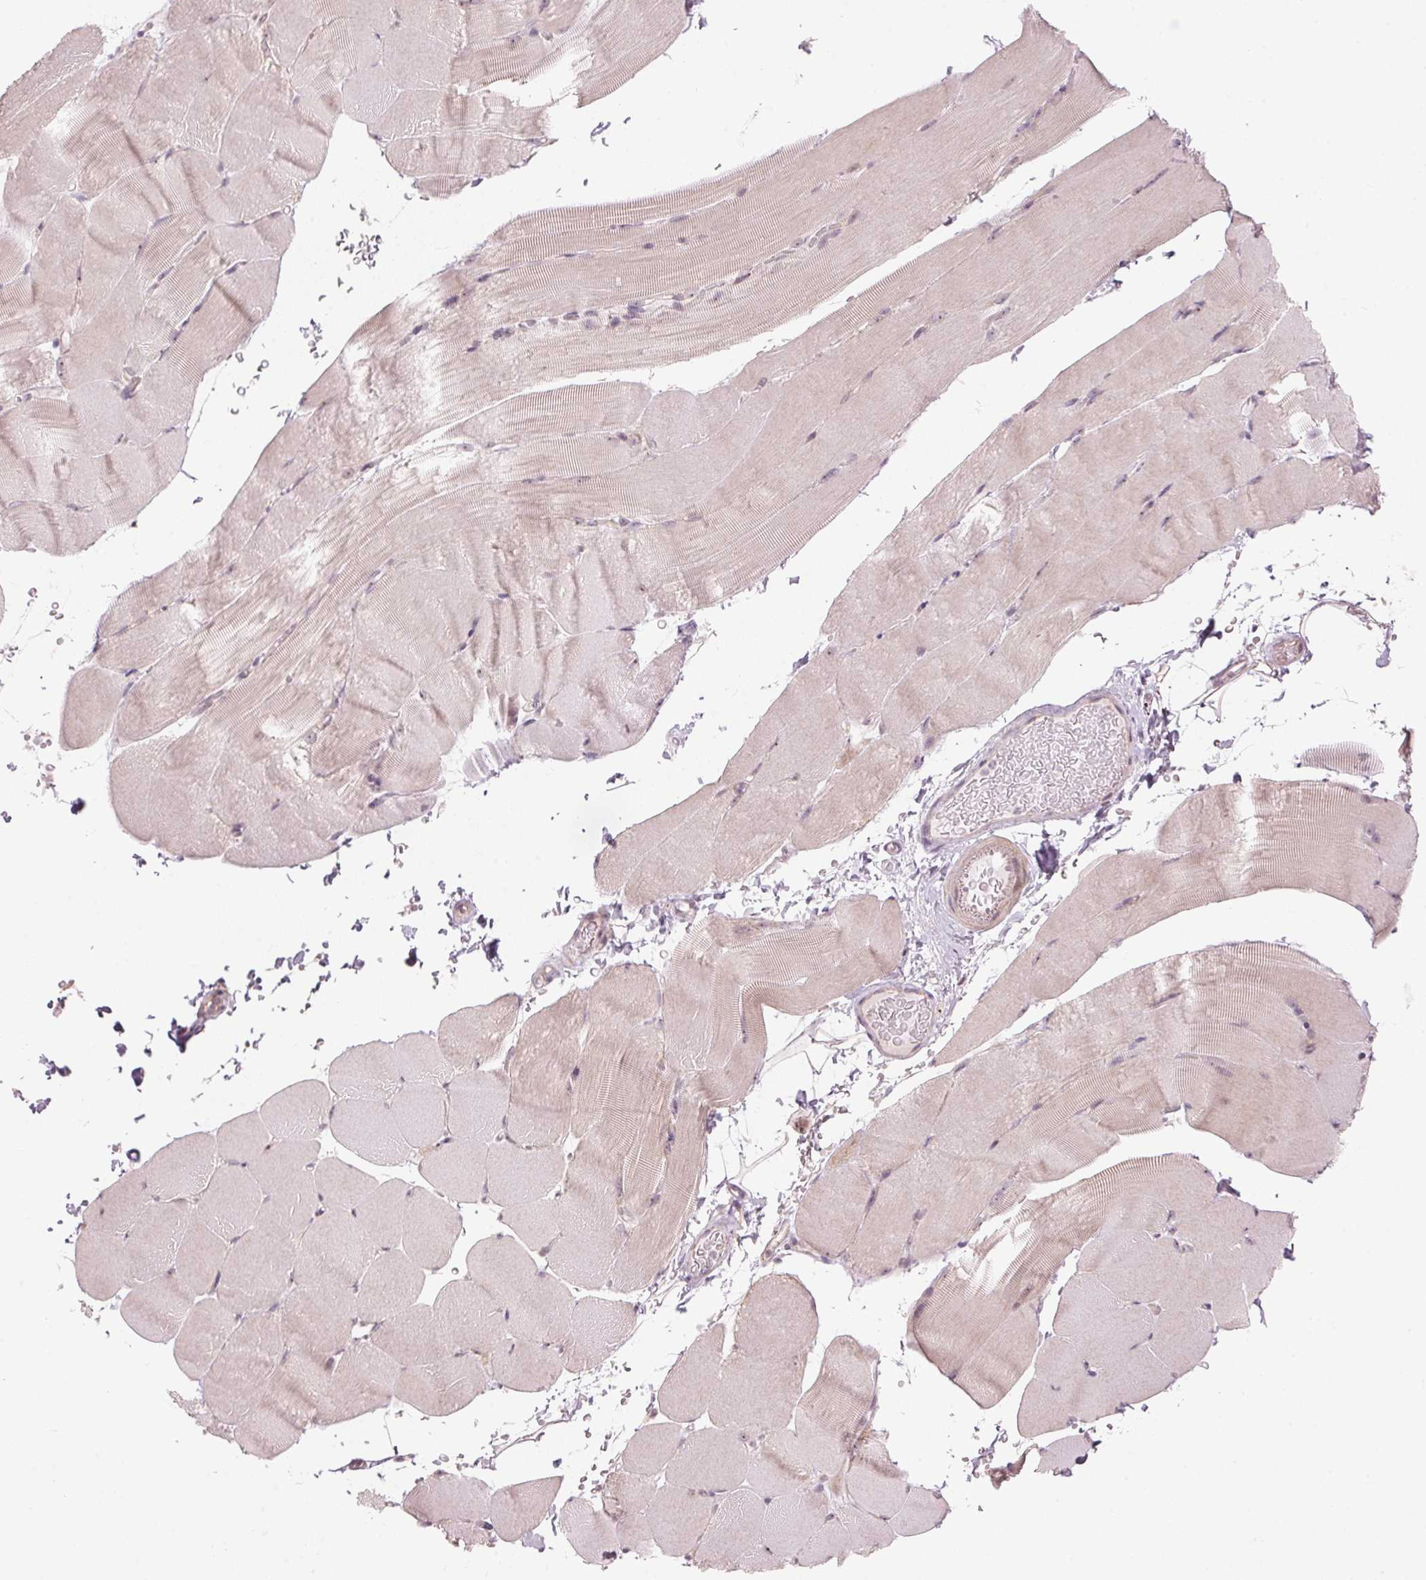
{"staining": {"intensity": "weak", "quantity": "<25%", "location": "cytoplasmic/membranous"}, "tissue": "skeletal muscle", "cell_type": "Myocytes", "image_type": "normal", "snomed": [{"axis": "morphology", "description": "Normal tissue, NOS"}, {"axis": "topography", "description": "Skeletal muscle"}], "caption": "Myocytes show no significant staining in unremarkable skeletal muscle. The staining is performed using DAB brown chromogen with nuclei counter-stained in using hematoxylin.", "gene": "TMED6", "patient": {"sex": "female", "age": 37}}